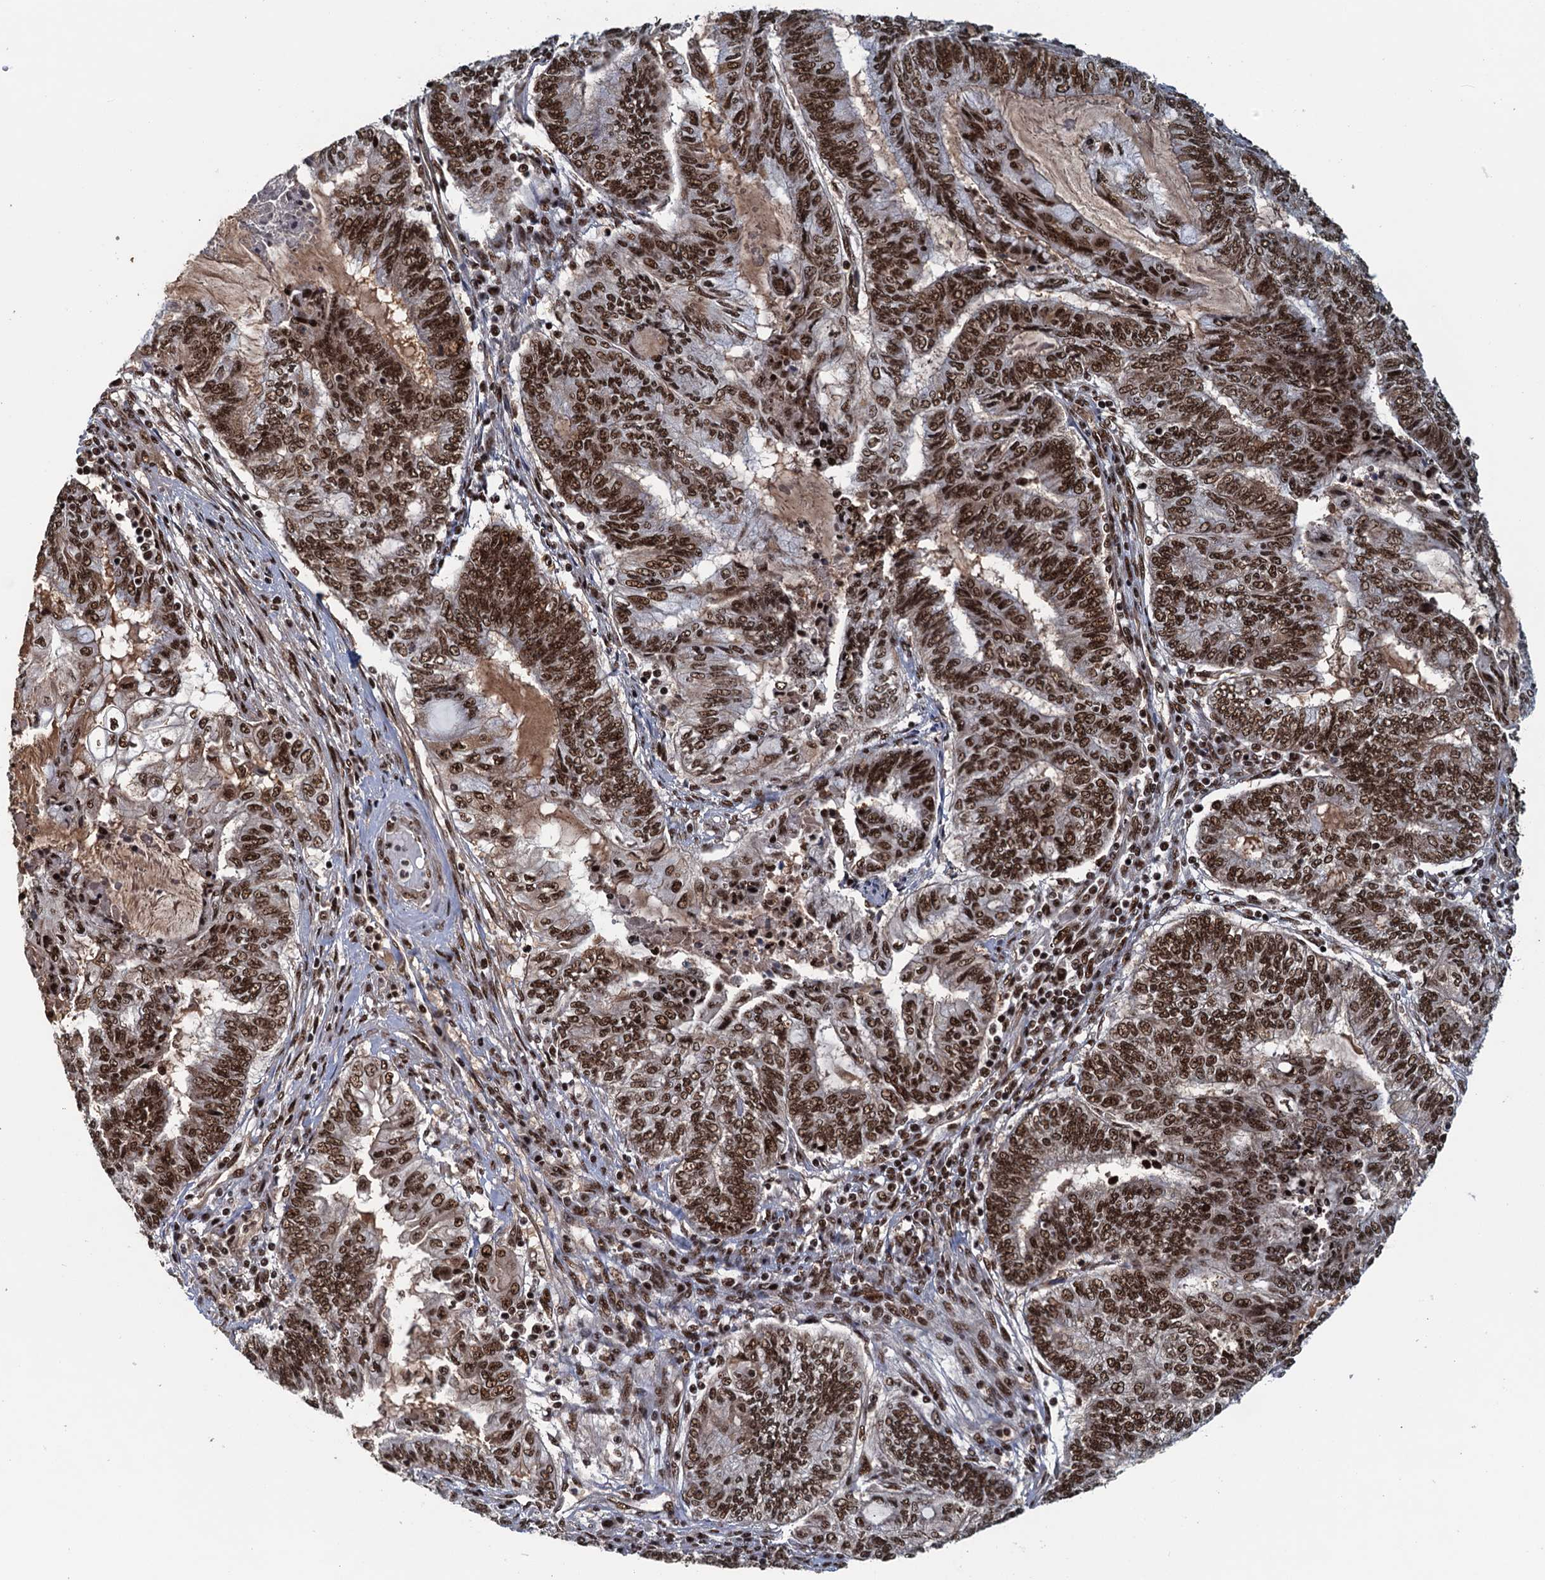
{"staining": {"intensity": "strong", "quantity": ">75%", "location": "nuclear"}, "tissue": "endometrial cancer", "cell_type": "Tumor cells", "image_type": "cancer", "snomed": [{"axis": "morphology", "description": "Adenocarcinoma, NOS"}, {"axis": "topography", "description": "Uterus"}, {"axis": "topography", "description": "Endometrium"}], "caption": "DAB immunohistochemical staining of human endometrial cancer (adenocarcinoma) demonstrates strong nuclear protein expression in approximately >75% of tumor cells.", "gene": "ZC3H18", "patient": {"sex": "female", "age": 70}}